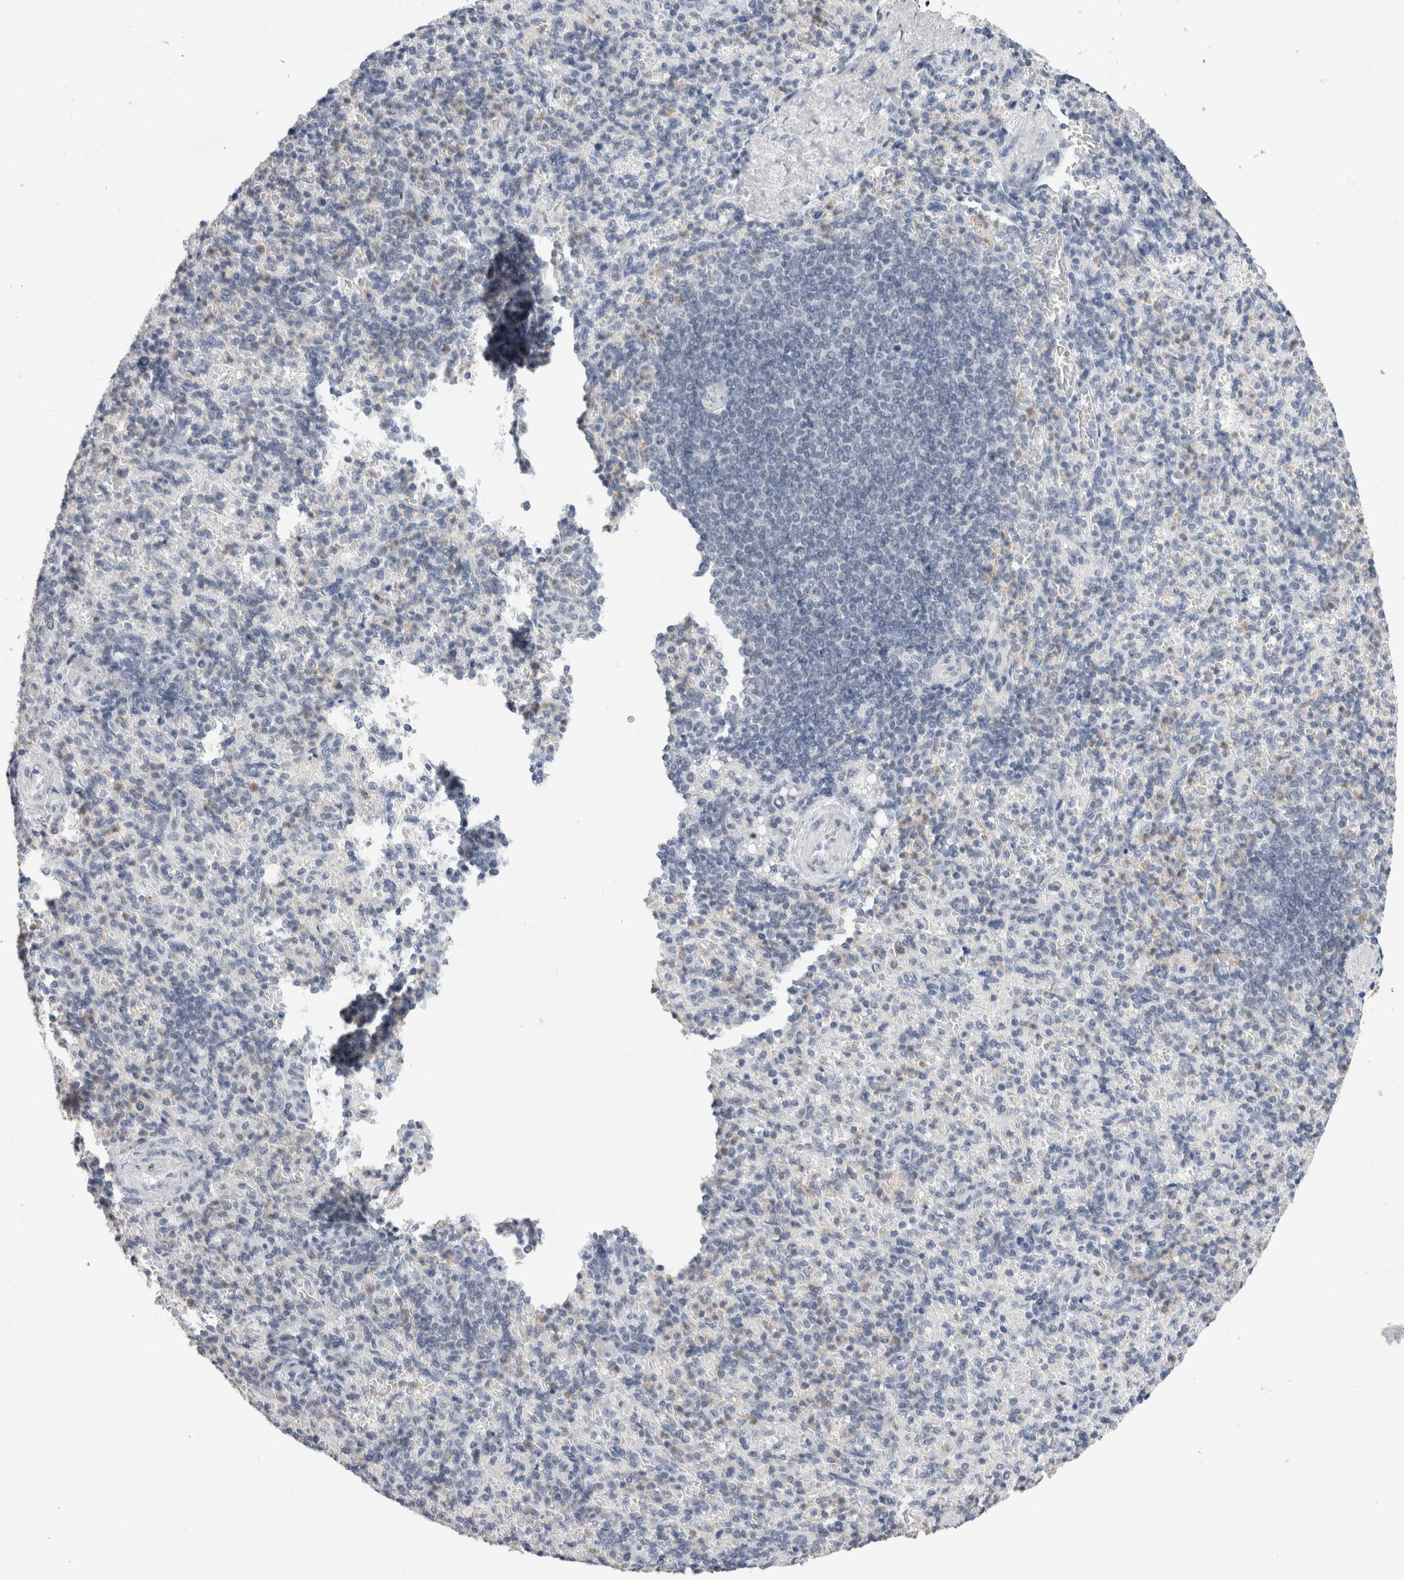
{"staining": {"intensity": "negative", "quantity": "none", "location": "none"}, "tissue": "spleen", "cell_type": "Cells in red pulp", "image_type": "normal", "snomed": [{"axis": "morphology", "description": "Normal tissue, NOS"}, {"axis": "topography", "description": "Spleen"}], "caption": "Immunohistochemistry (IHC) of unremarkable human spleen reveals no expression in cells in red pulp.", "gene": "RBM6", "patient": {"sex": "female", "age": 74}}